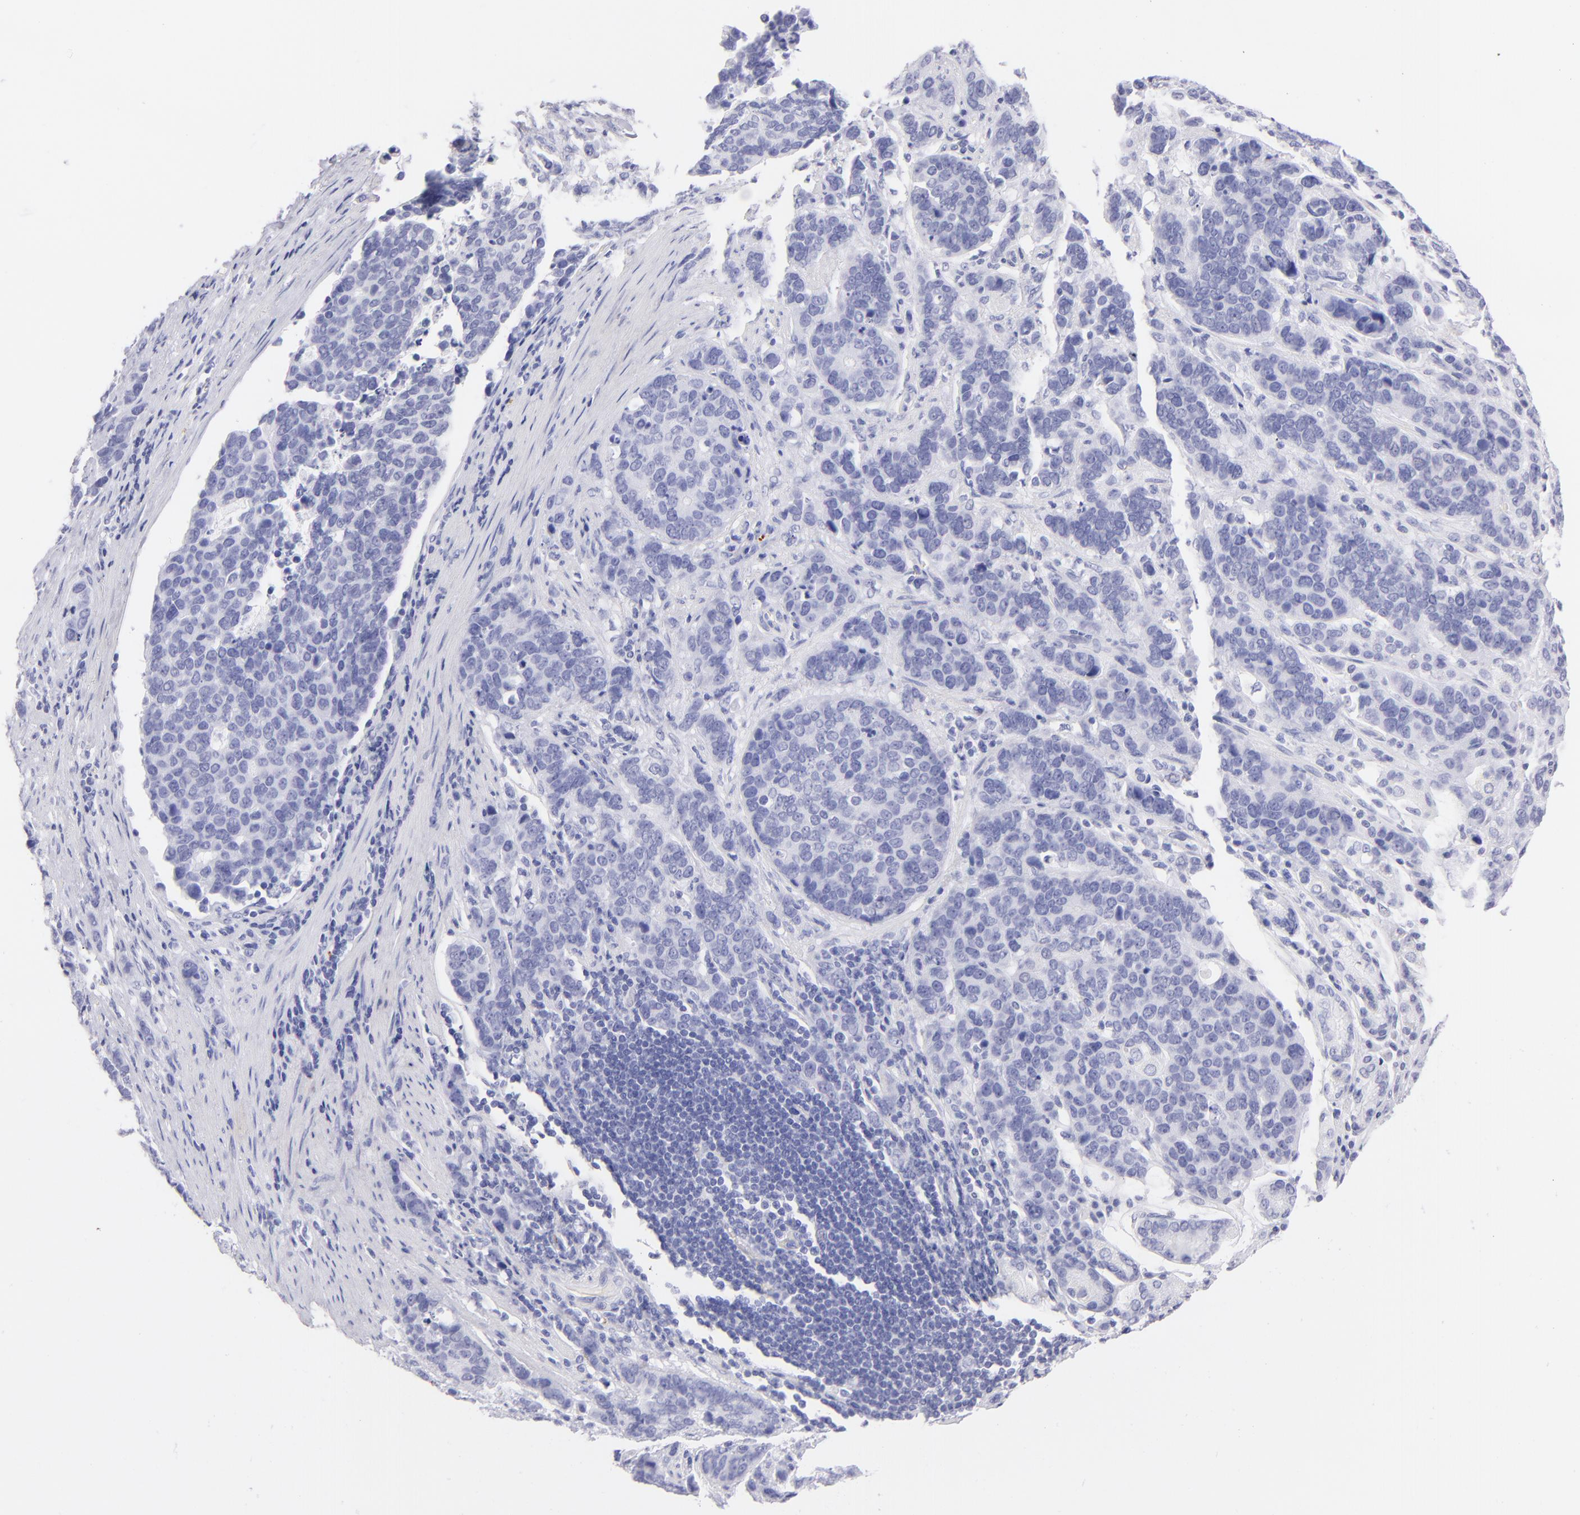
{"staining": {"intensity": "negative", "quantity": "none", "location": "none"}, "tissue": "stomach cancer", "cell_type": "Tumor cells", "image_type": "cancer", "snomed": [{"axis": "morphology", "description": "Adenocarcinoma, NOS"}, {"axis": "topography", "description": "Stomach, upper"}], "caption": "Immunohistochemical staining of human stomach cancer displays no significant staining in tumor cells. (DAB immunohistochemistry with hematoxylin counter stain).", "gene": "PRPH", "patient": {"sex": "male", "age": 71}}